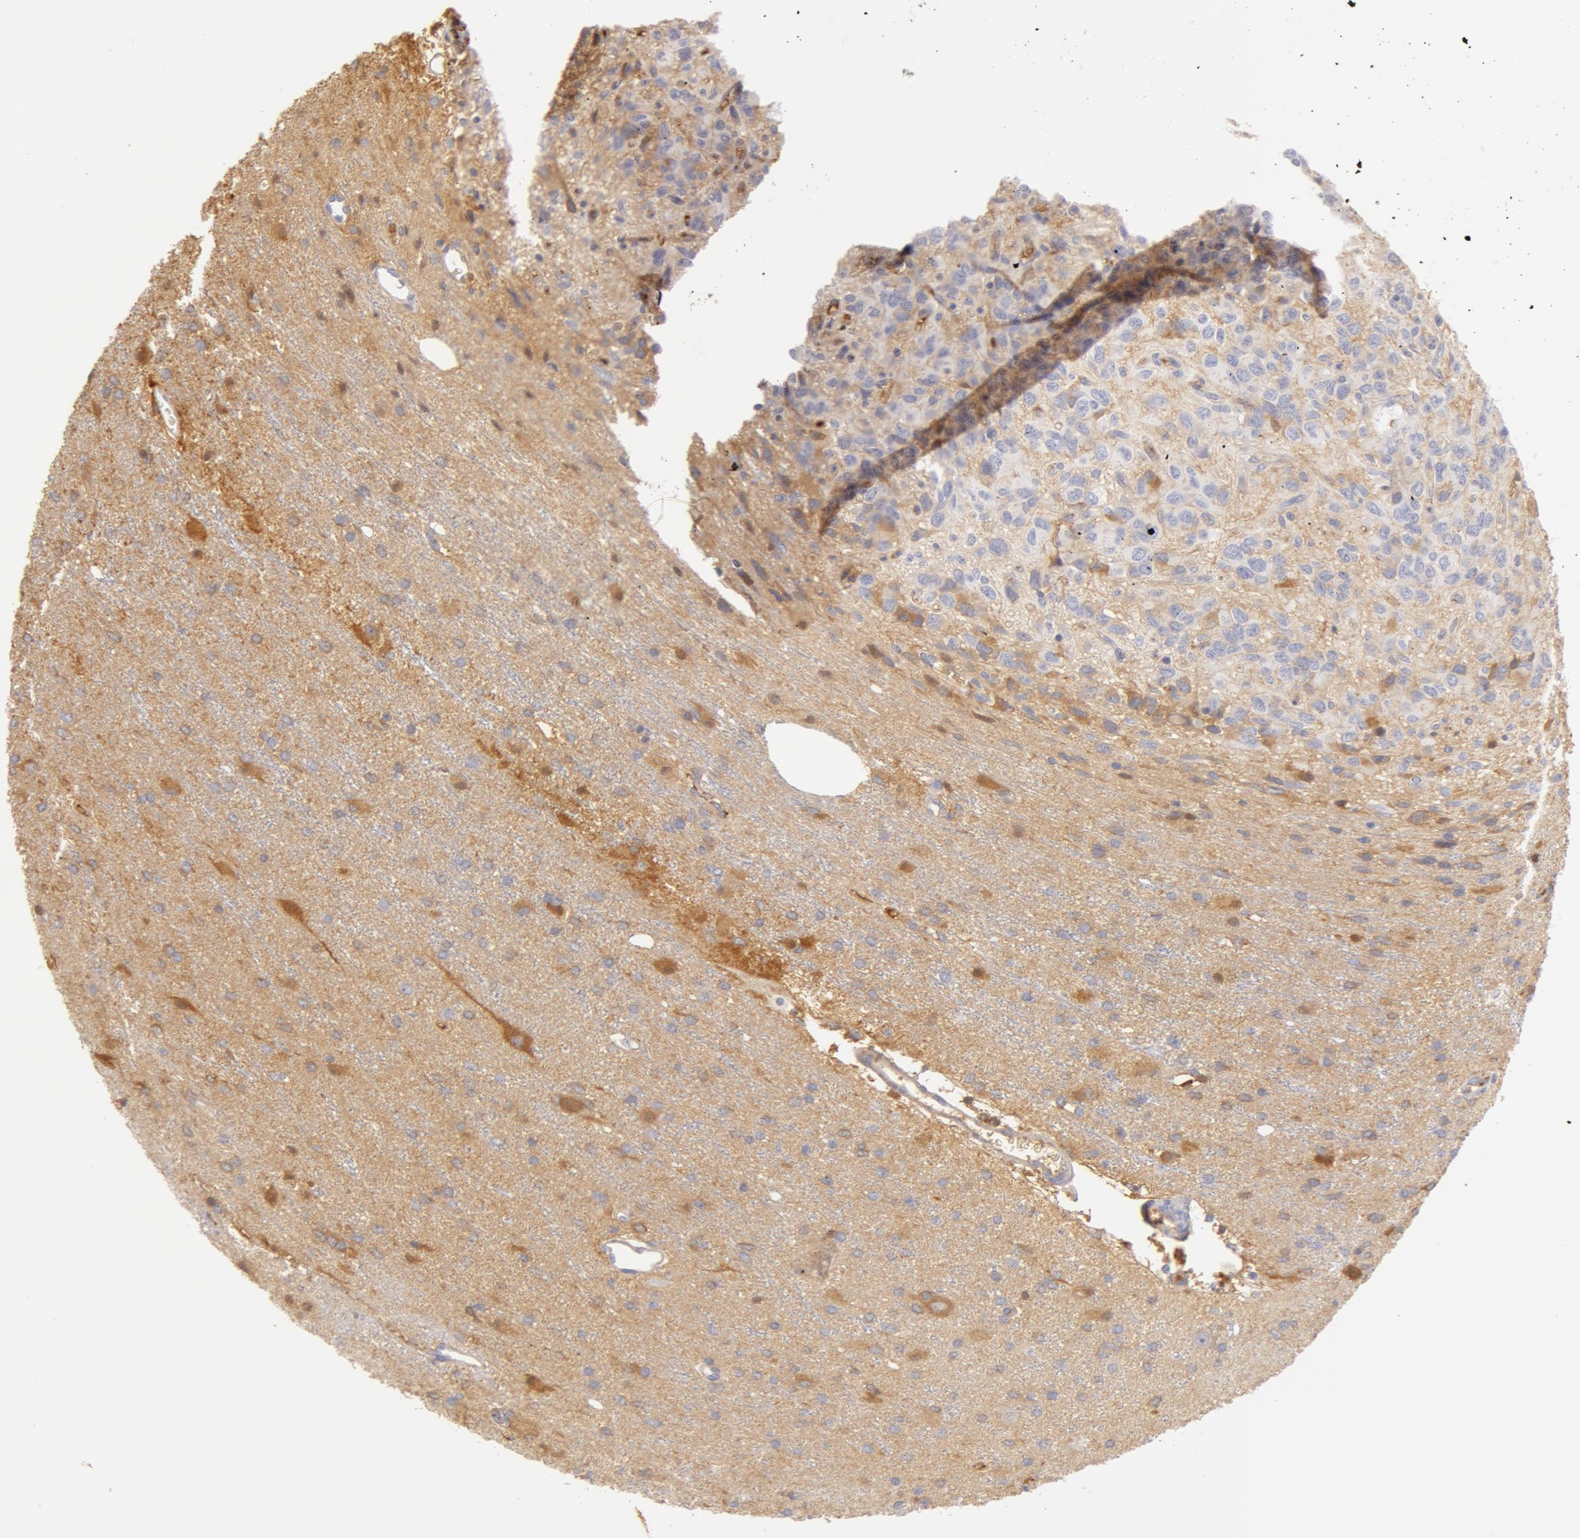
{"staining": {"intensity": "negative", "quantity": "none", "location": "none"}, "tissue": "glioma", "cell_type": "Tumor cells", "image_type": "cancer", "snomed": [{"axis": "morphology", "description": "Glioma, malignant, Low grade"}, {"axis": "topography", "description": "Brain"}], "caption": "The immunohistochemistry image has no significant positivity in tumor cells of glioma tissue.", "gene": "GC", "patient": {"sex": "female", "age": 15}}